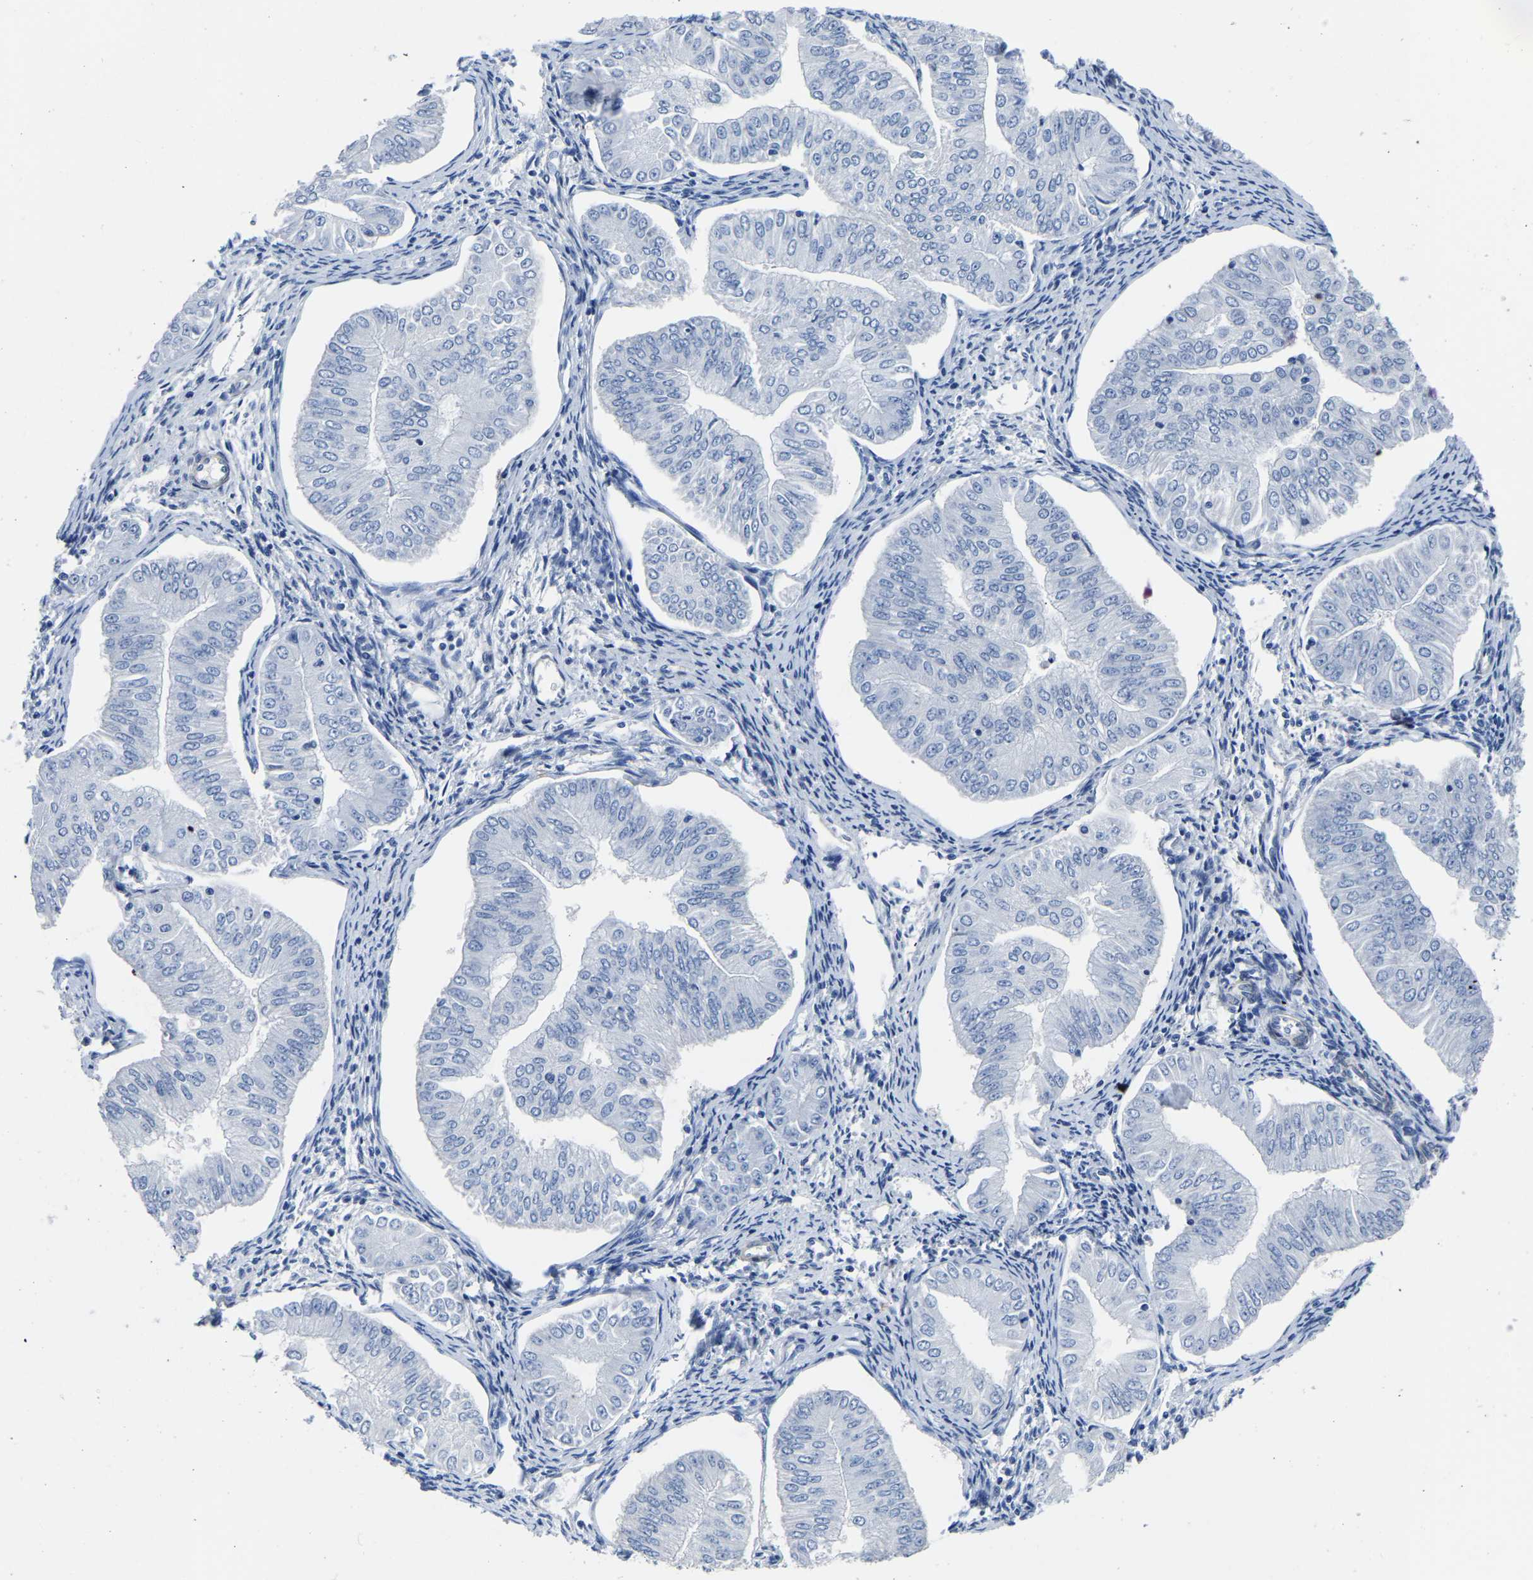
{"staining": {"intensity": "negative", "quantity": "none", "location": "none"}, "tissue": "endometrial cancer", "cell_type": "Tumor cells", "image_type": "cancer", "snomed": [{"axis": "morphology", "description": "Normal tissue, NOS"}, {"axis": "morphology", "description": "Adenocarcinoma, NOS"}, {"axis": "topography", "description": "Endometrium"}], "caption": "Immunohistochemical staining of human endometrial adenocarcinoma demonstrates no significant positivity in tumor cells.", "gene": "SLC45A3", "patient": {"sex": "female", "age": 53}}